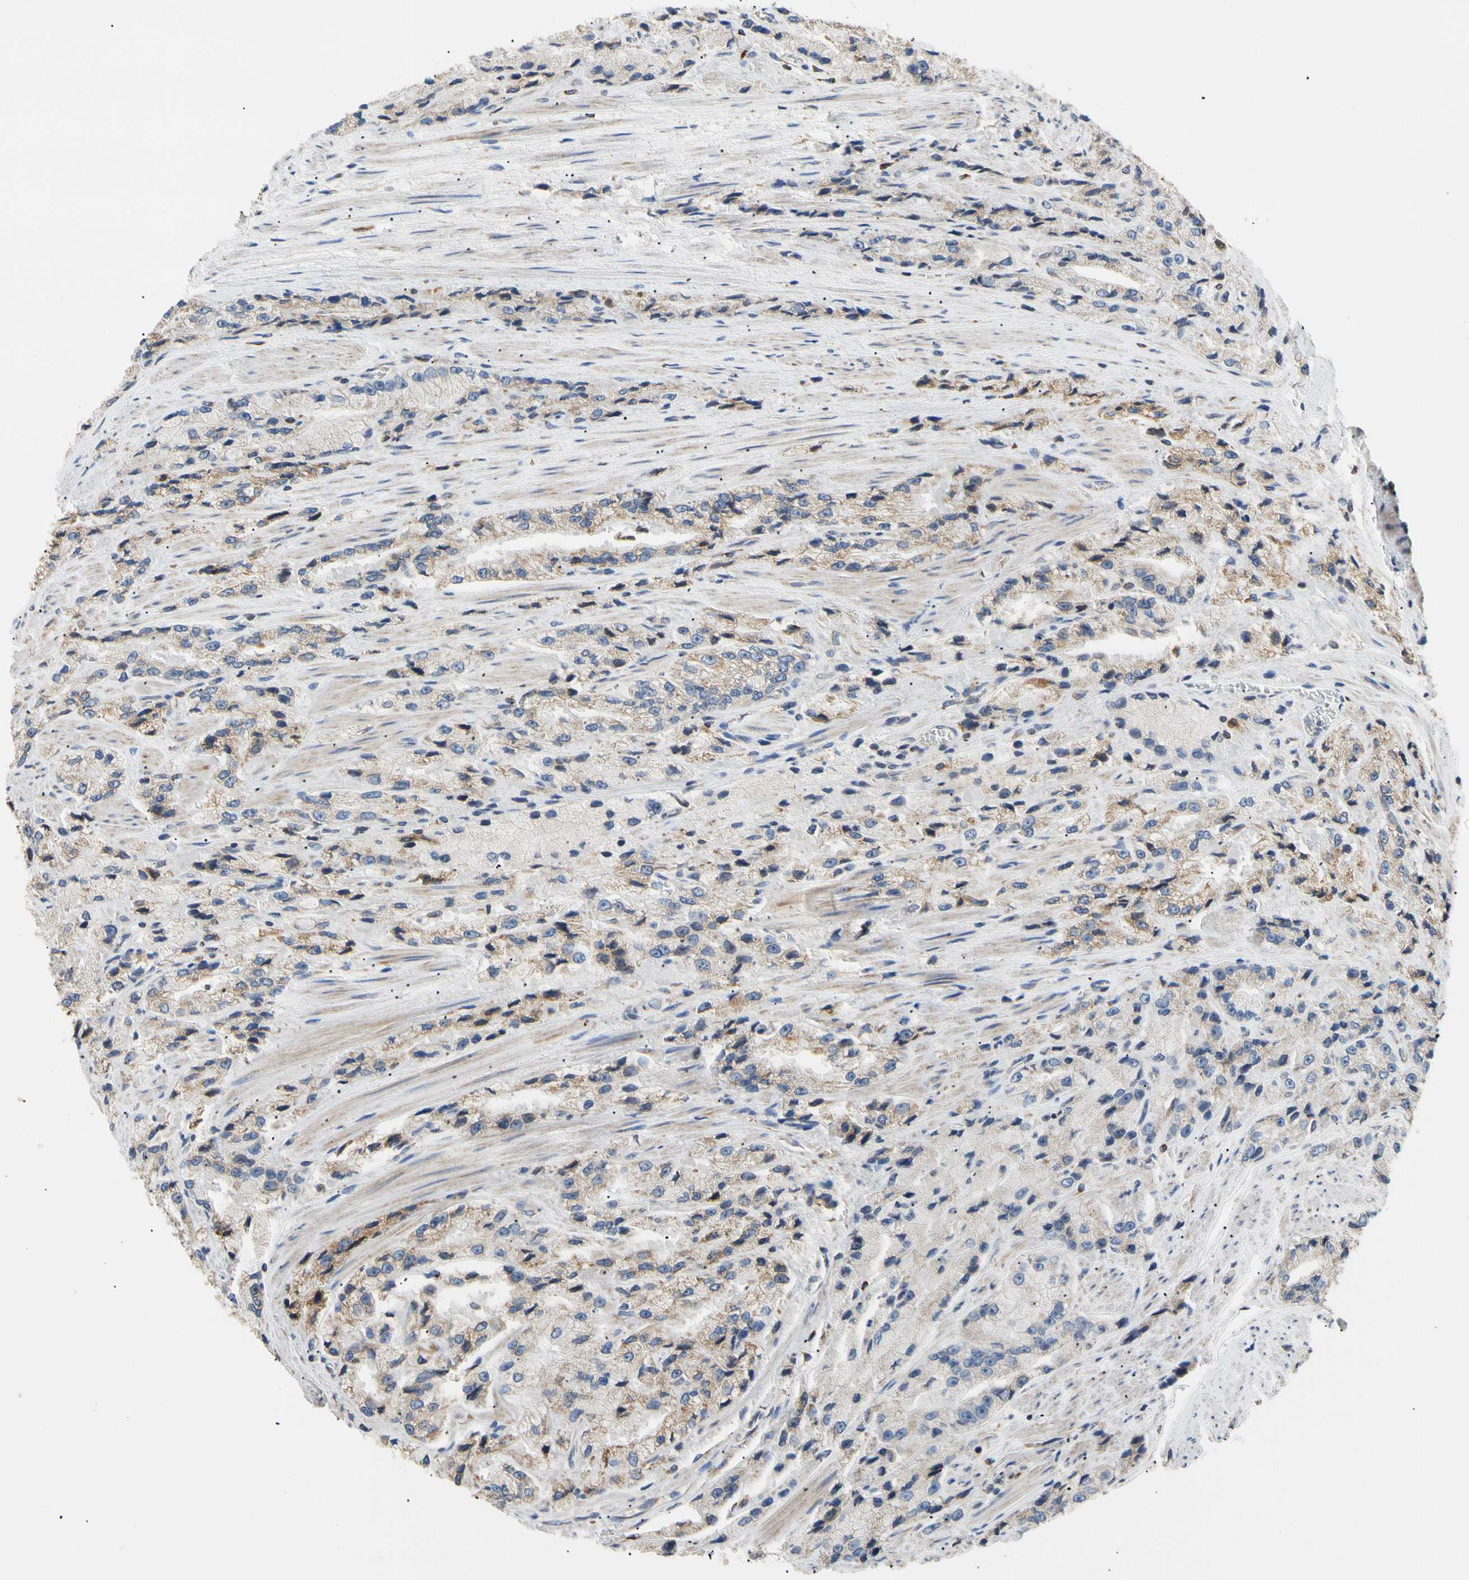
{"staining": {"intensity": "moderate", "quantity": "<25%", "location": "cytoplasmic/membranous"}, "tissue": "prostate cancer", "cell_type": "Tumor cells", "image_type": "cancer", "snomed": [{"axis": "morphology", "description": "Adenocarcinoma, High grade"}, {"axis": "topography", "description": "Prostate"}], "caption": "This image reveals IHC staining of high-grade adenocarcinoma (prostate), with low moderate cytoplasmic/membranous positivity in approximately <25% of tumor cells.", "gene": "PLGRKT", "patient": {"sex": "male", "age": 58}}